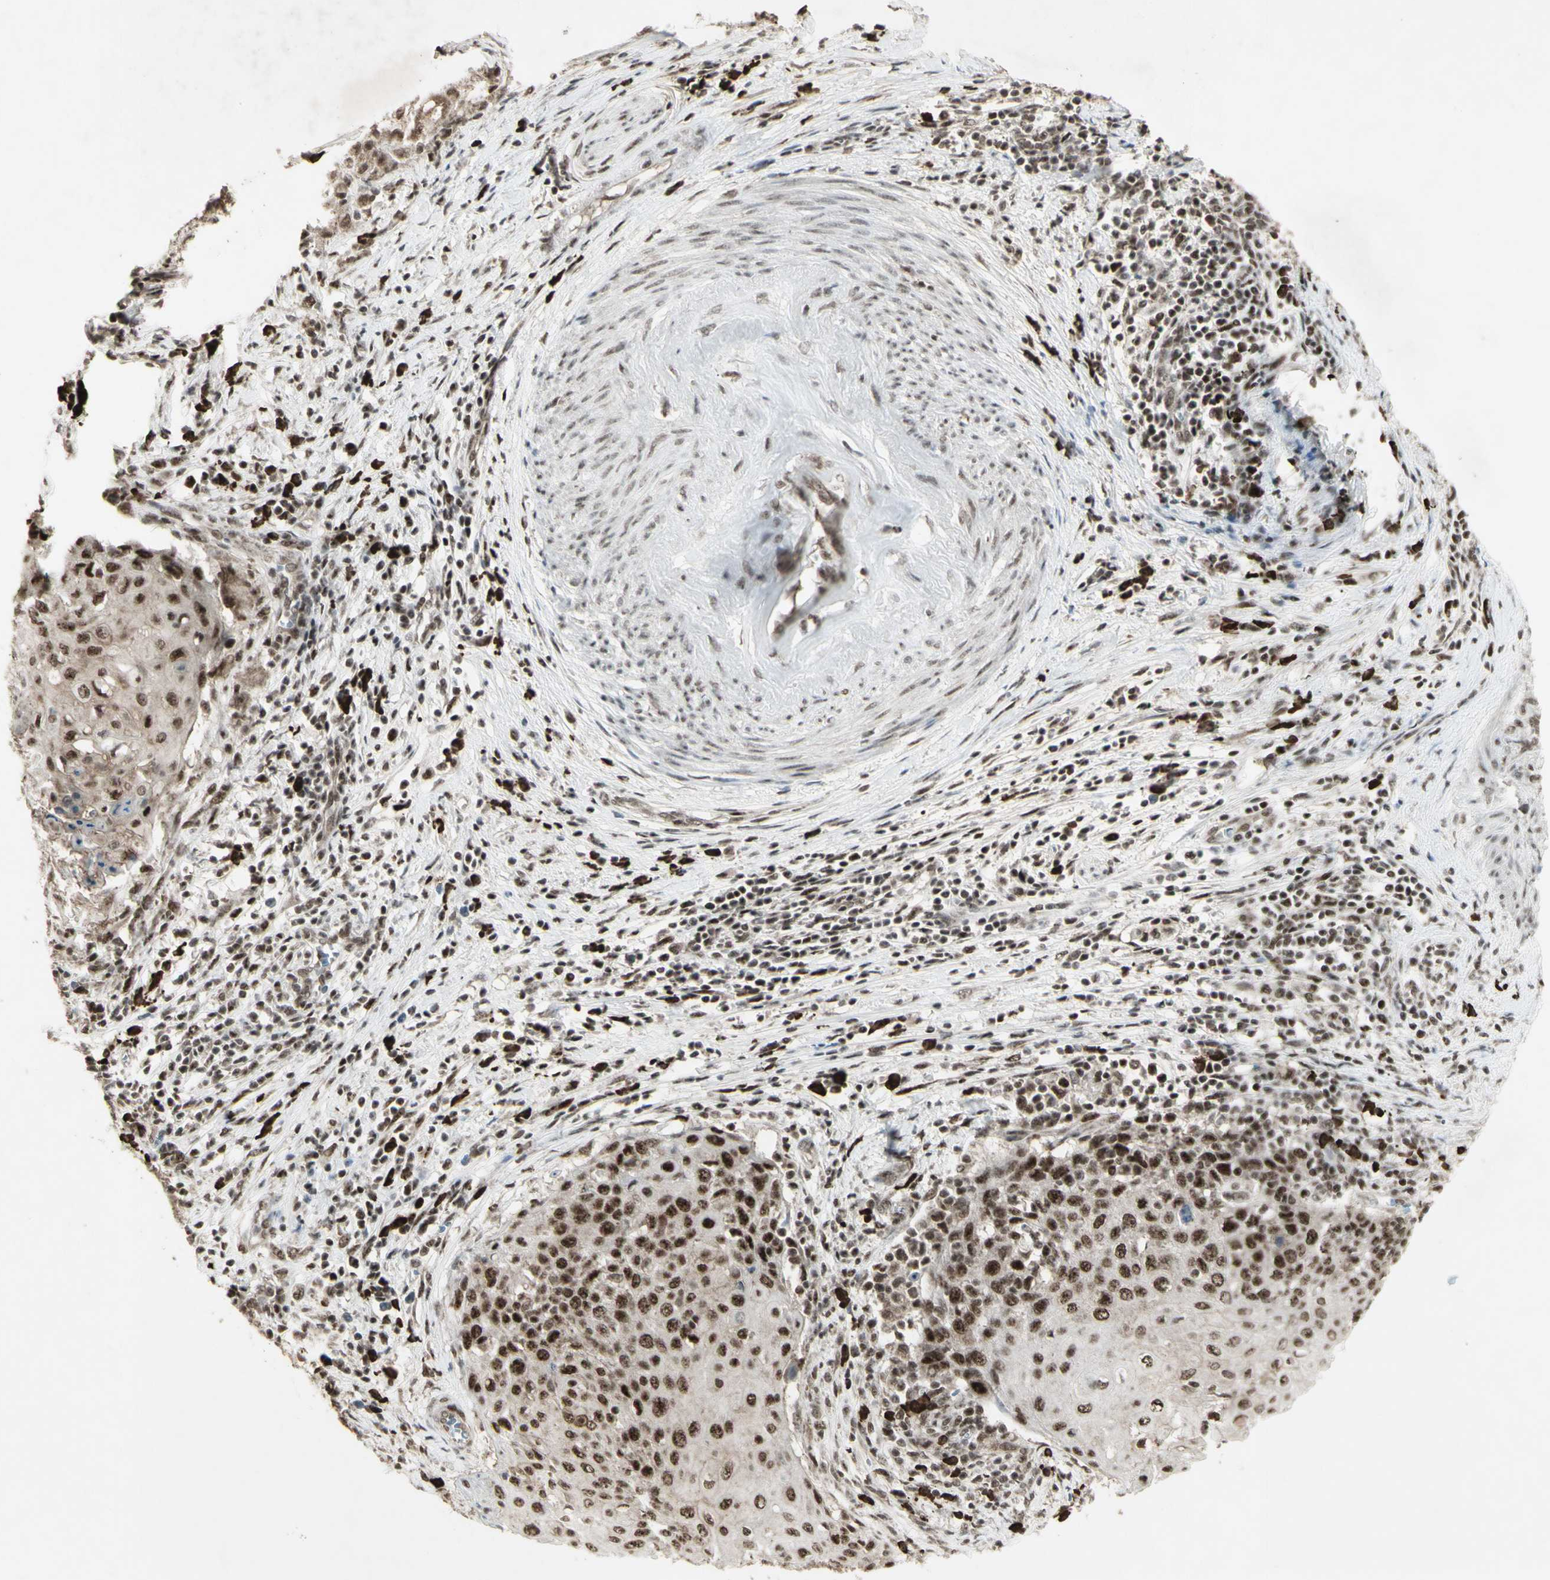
{"staining": {"intensity": "moderate", "quantity": ">75%", "location": "cytoplasmic/membranous,nuclear"}, "tissue": "cervical cancer", "cell_type": "Tumor cells", "image_type": "cancer", "snomed": [{"axis": "morphology", "description": "Squamous cell carcinoma, NOS"}, {"axis": "topography", "description": "Cervix"}], "caption": "Human cervical squamous cell carcinoma stained for a protein (brown) displays moderate cytoplasmic/membranous and nuclear positive positivity in about >75% of tumor cells.", "gene": "CCNT1", "patient": {"sex": "female", "age": 39}}